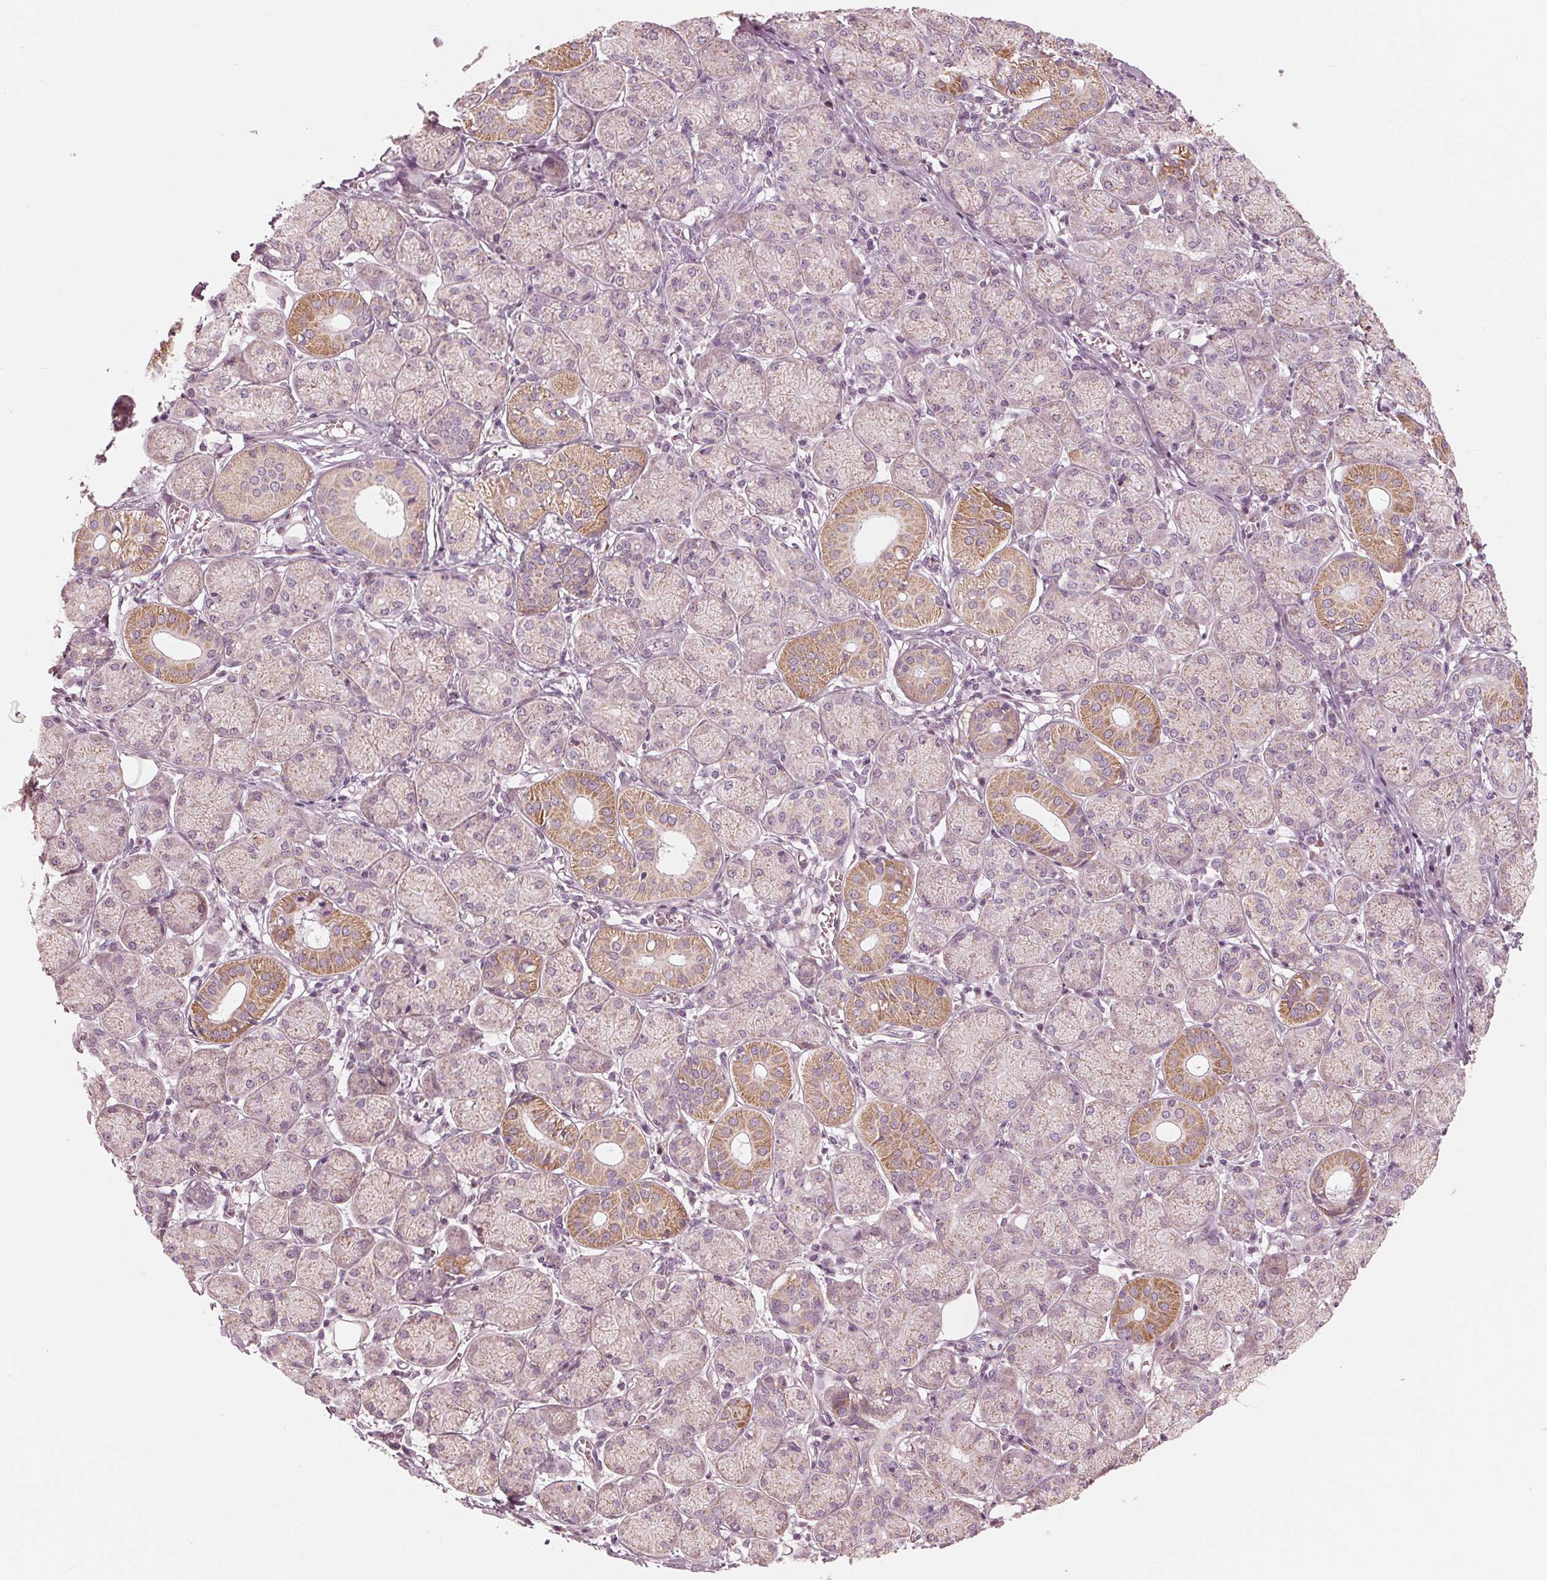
{"staining": {"intensity": "moderate", "quantity": "25%-75%", "location": "cytoplasmic/membranous"}, "tissue": "salivary gland", "cell_type": "Glandular cells", "image_type": "normal", "snomed": [{"axis": "morphology", "description": "Normal tissue, NOS"}, {"axis": "topography", "description": "Salivary gland"}, {"axis": "topography", "description": "Peripheral nerve tissue"}], "caption": "A brown stain labels moderate cytoplasmic/membranous staining of a protein in glandular cells of unremarkable salivary gland. The staining was performed using DAB, with brown indicating positive protein expression. Nuclei are stained blue with hematoxylin.", "gene": "CLN6", "patient": {"sex": "female", "age": 24}}